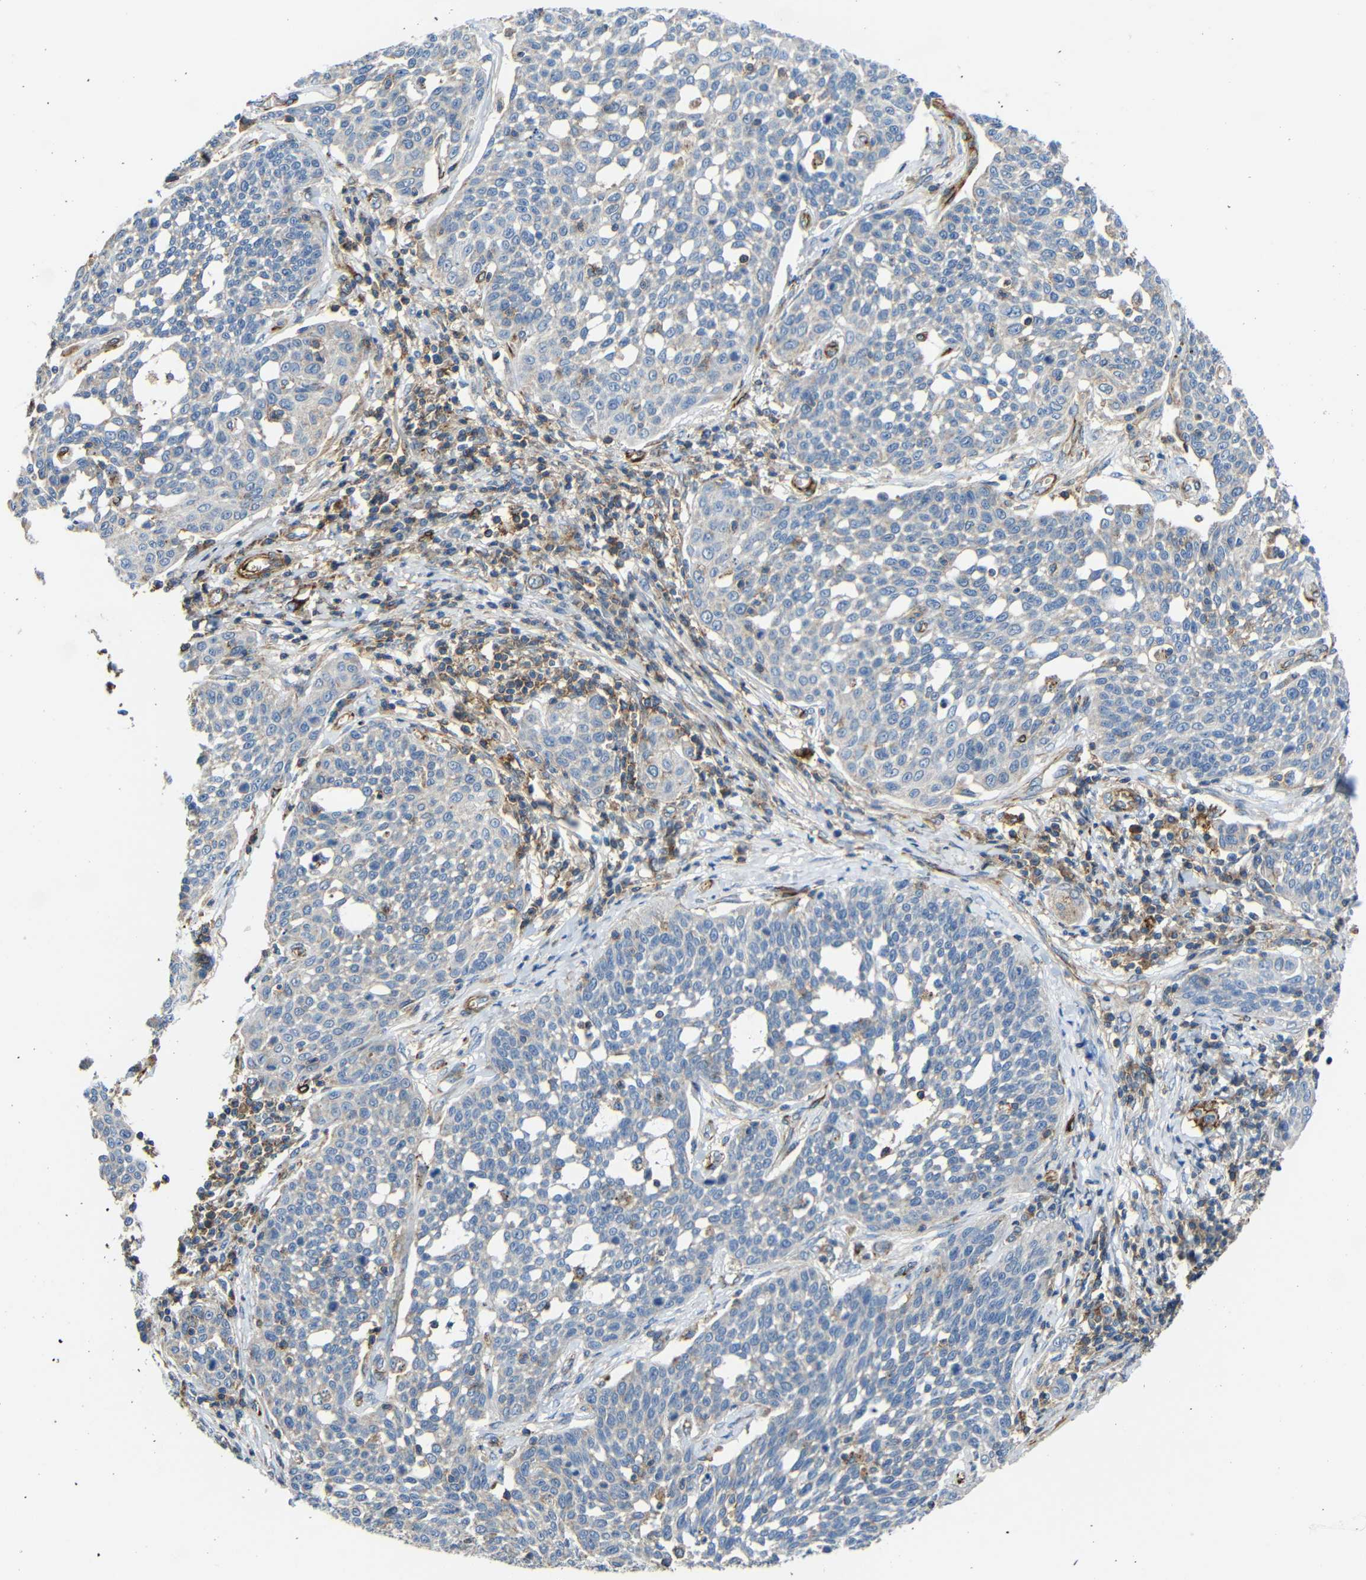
{"staining": {"intensity": "weak", "quantity": "<25%", "location": "cytoplasmic/membranous"}, "tissue": "cervical cancer", "cell_type": "Tumor cells", "image_type": "cancer", "snomed": [{"axis": "morphology", "description": "Squamous cell carcinoma, NOS"}, {"axis": "topography", "description": "Cervix"}], "caption": "Micrograph shows no significant protein expression in tumor cells of cervical cancer. (Brightfield microscopy of DAB immunohistochemistry (IHC) at high magnification).", "gene": "IGSF10", "patient": {"sex": "female", "age": 34}}